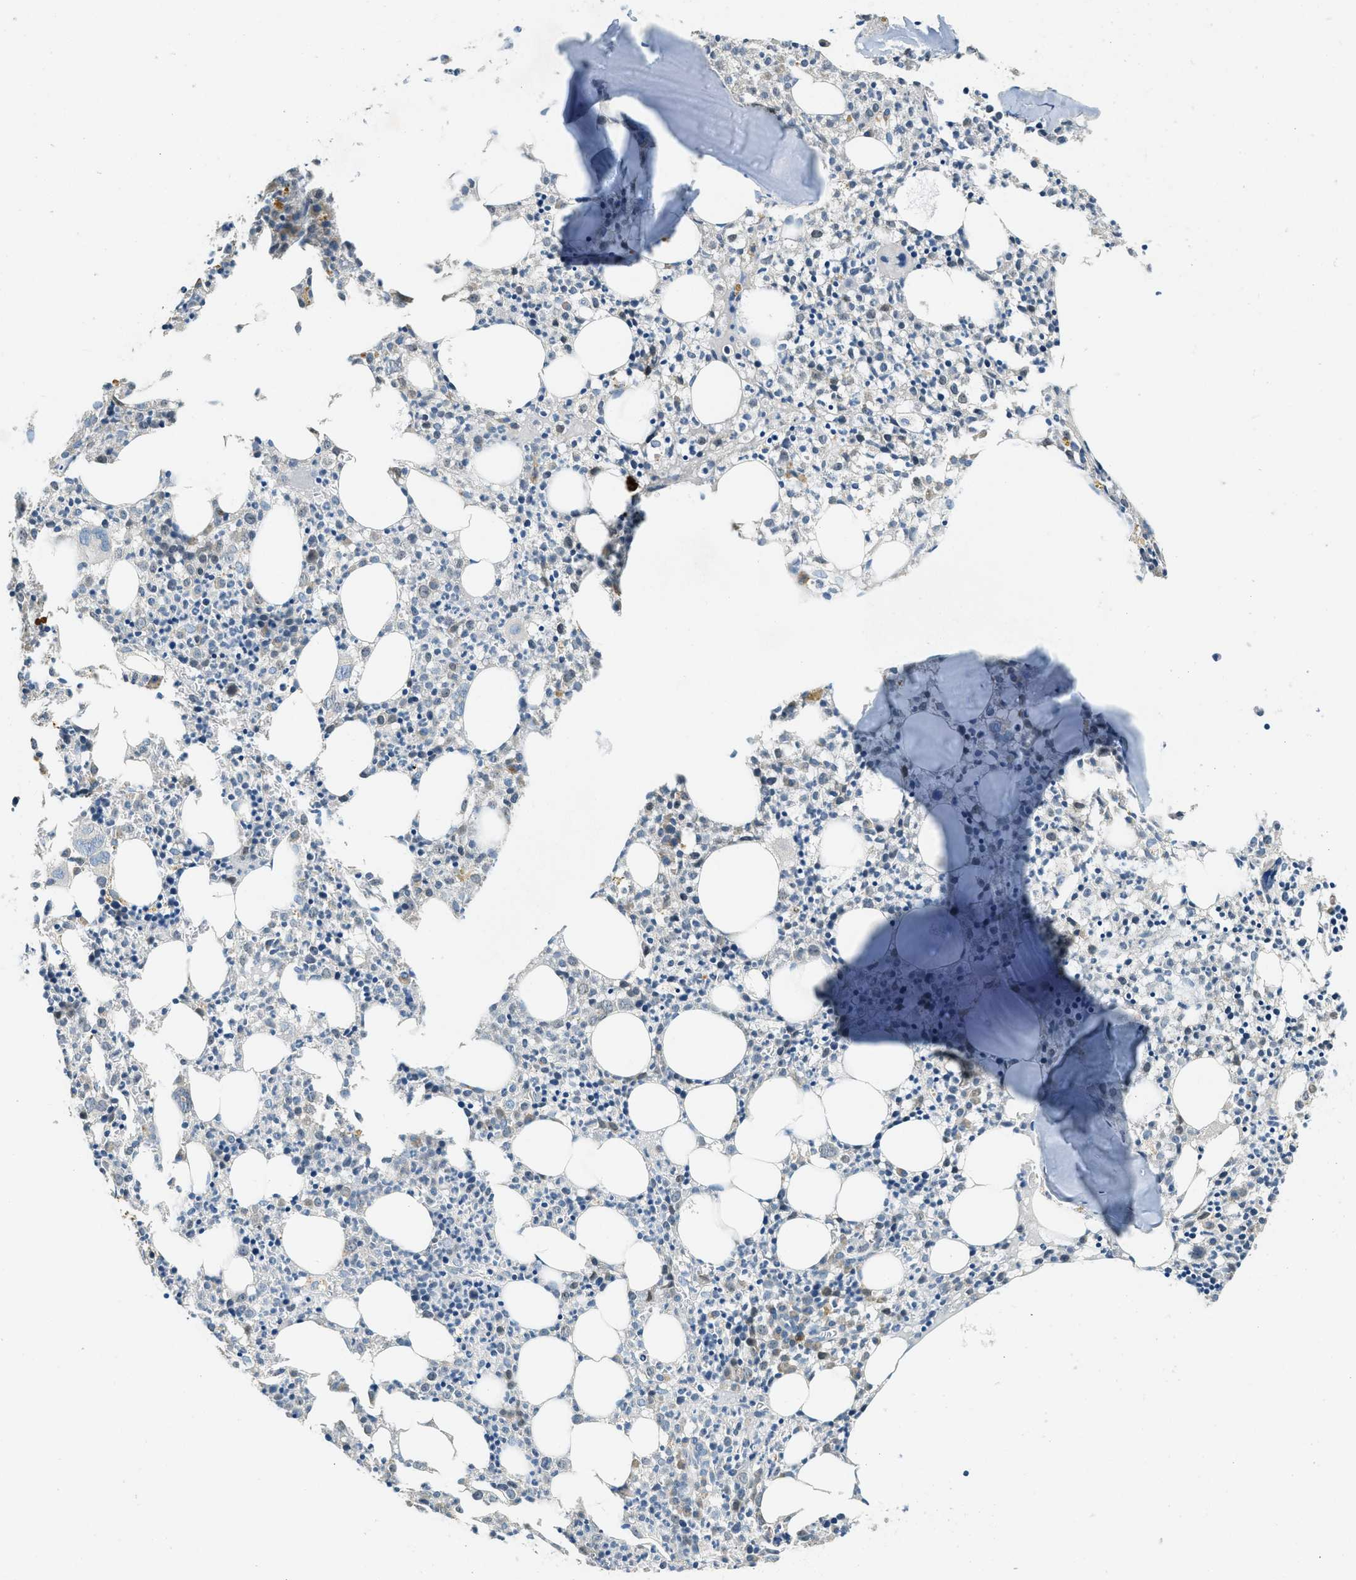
{"staining": {"intensity": "moderate", "quantity": "<25%", "location": "nuclear"}, "tissue": "bone marrow", "cell_type": "Hematopoietic cells", "image_type": "normal", "snomed": [{"axis": "morphology", "description": "Normal tissue, NOS"}, {"axis": "morphology", "description": "Inflammation, NOS"}, {"axis": "topography", "description": "Bone marrow"}], "caption": "Immunohistochemistry (IHC) (DAB (3,3'-diaminobenzidine)) staining of unremarkable bone marrow displays moderate nuclear protein expression in about <25% of hematopoietic cells.", "gene": "MIS18A", "patient": {"sex": "male", "age": 25}}